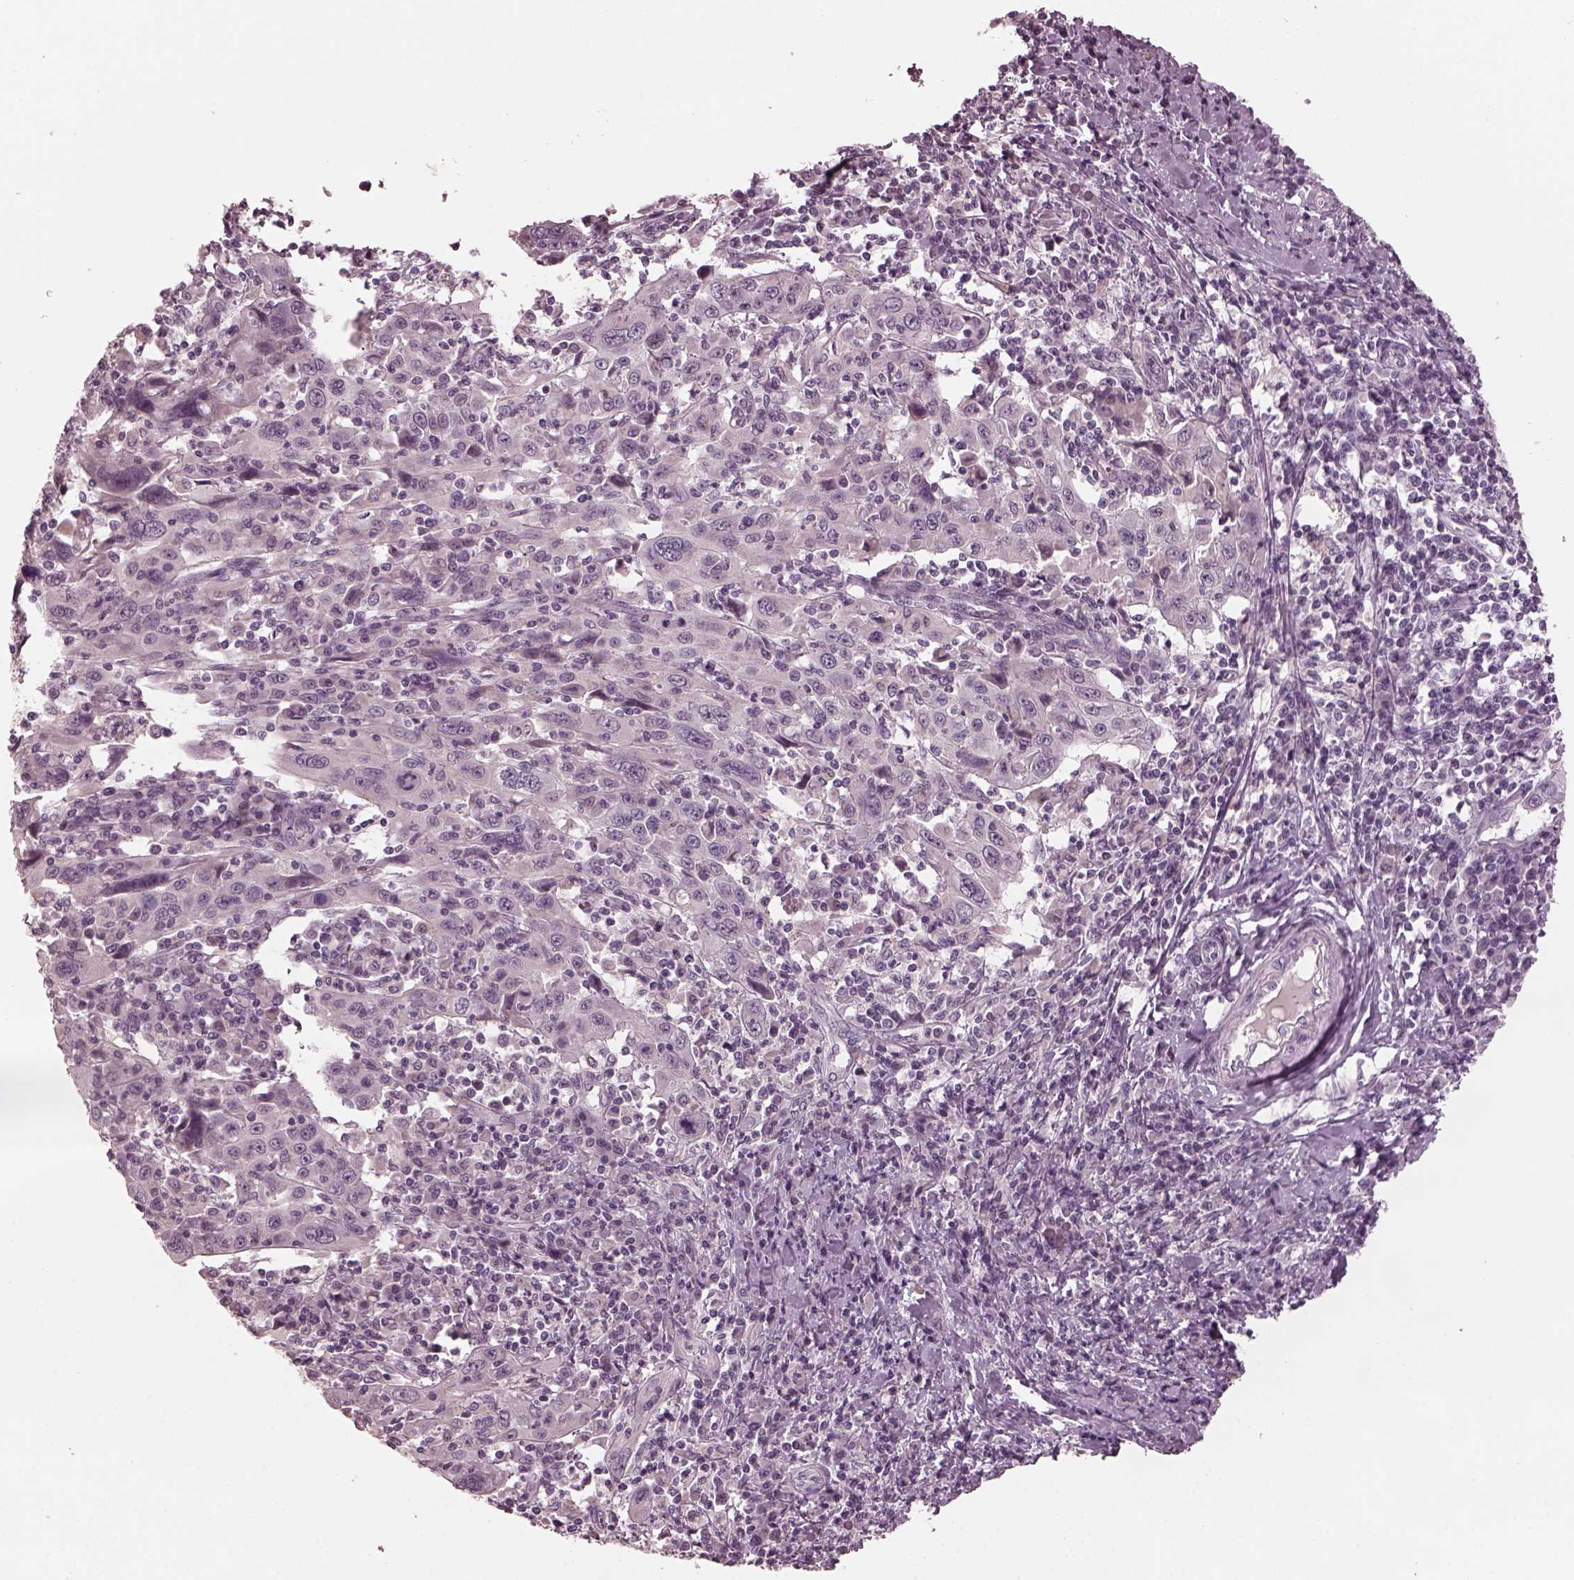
{"staining": {"intensity": "negative", "quantity": "none", "location": "none"}, "tissue": "cervical cancer", "cell_type": "Tumor cells", "image_type": "cancer", "snomed": [{"axis": "morphology", "description": "Squamous cell carcinoma, NOS"}, {"axis": "topography", "description": "Cervix"}], "caption": "High power microscopy image of an immunohistochemistry (IHC) image of cervical cancer (squamous cell carcinoma), revealing no significant positivity in tumor cells.", "gene": "RCVRN", "patient": {"sex": "female", "age": 46}}